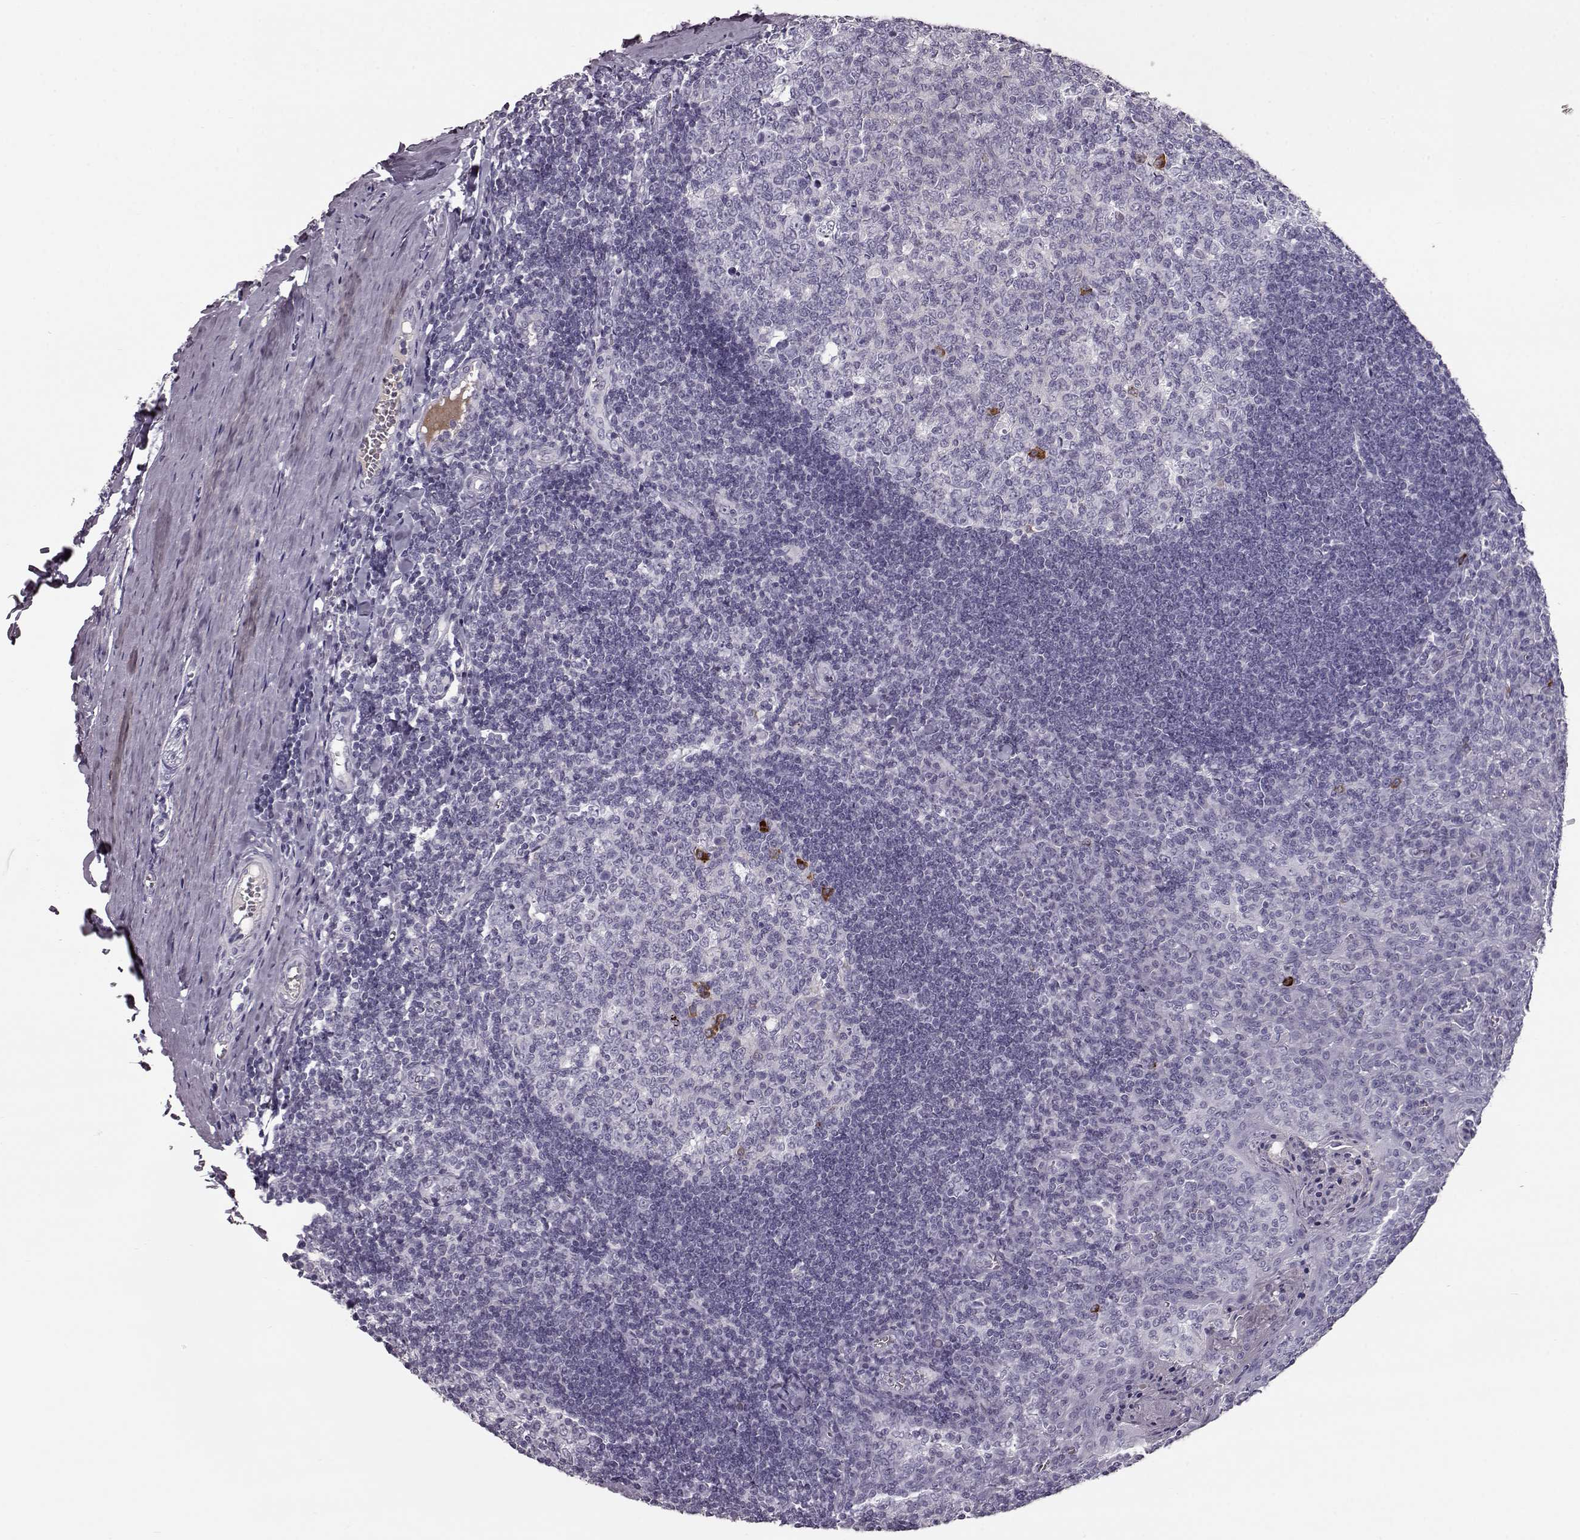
{"staining": {"intensity": "strong", "quantity": "<25%", "location": "cytoplasmic/membranous"}, "tissue": "tonsil", "cell_type": "Germinal center cells", "image_type": "normal", "snomed": [{"axis": "morphology", "description": "Normal tissue, NOS"}, {"axis": "topography", "description": "Tonsil"}], "caption": "A medium amount of strong cytoplasmic/membranous positivity is appreciated in about <25% of germinal center cells in normal tonsil. (Stains: DAB in brown, nuclei in blue, Microscopy: brightfield microscopy at high magnification).", "gene": "CCL19", "patient": {"sex": "female", "age": 12}}